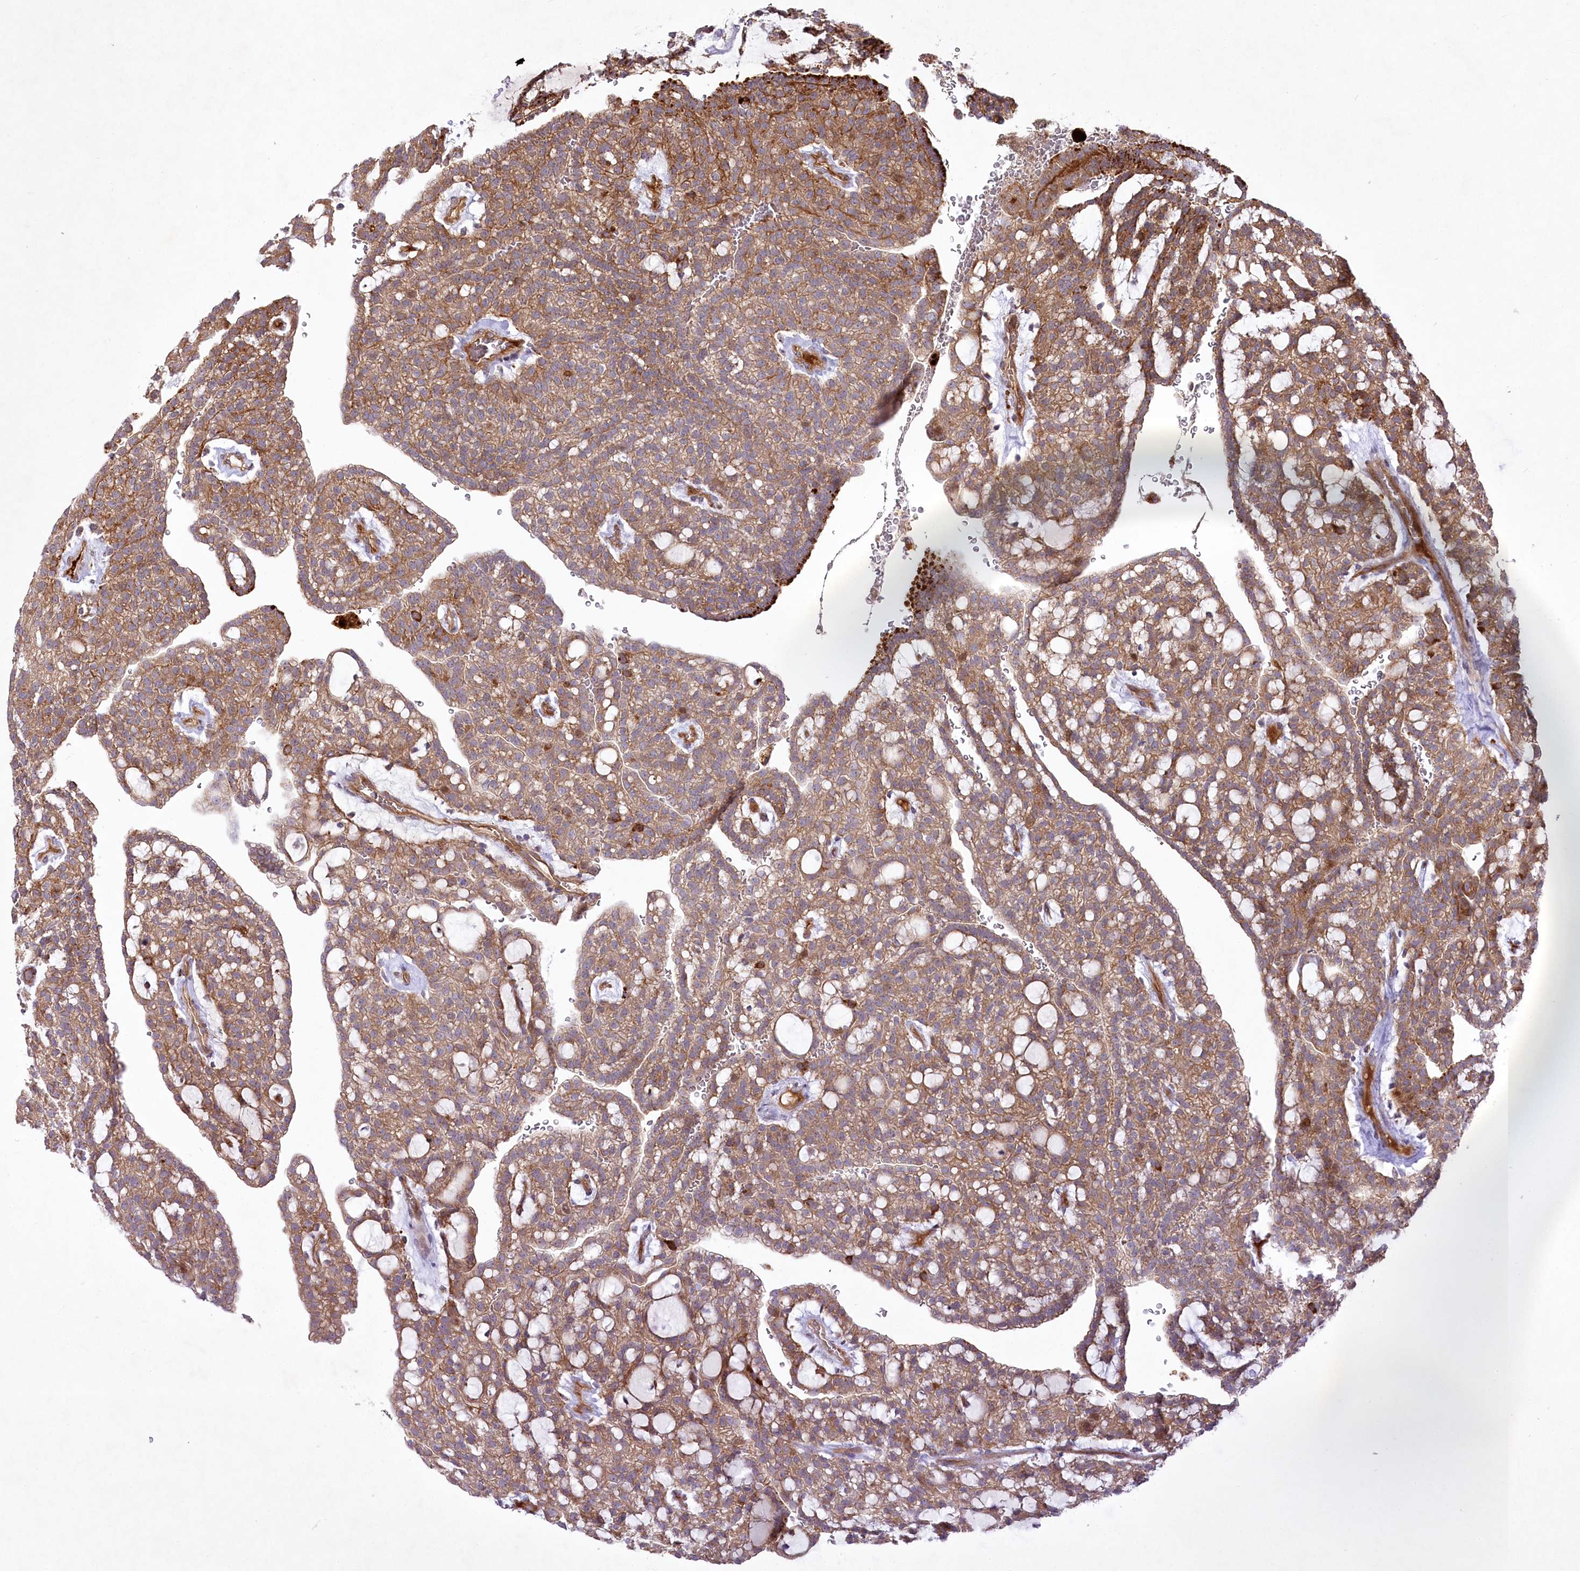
{"staining": {"intensity": "moderate", "quantity": ">75%", "location": "cytoplasmic/membranous"}, "tissue": "renal cancer", "cell_type": "Tumor cells", "image_type": "cancer", "snomed": [{"axis": "morphology", "description": "Adenocarcinoma, NOS"}, {"axis": "topography", "description": "Kidney"}], "caption": "Protein staining displays moderate cytoplasmic/membranous staining in about >75% of tumor cells in renal adenocarcinoma. Using DAB (3,3'-diaminobenzidine) (brown) and hematoxylin (blue) stains, captured at high magnification using brightfield microscopy.", "gene": "PSTK", "patient": {"sex": "male", "age": 63}}